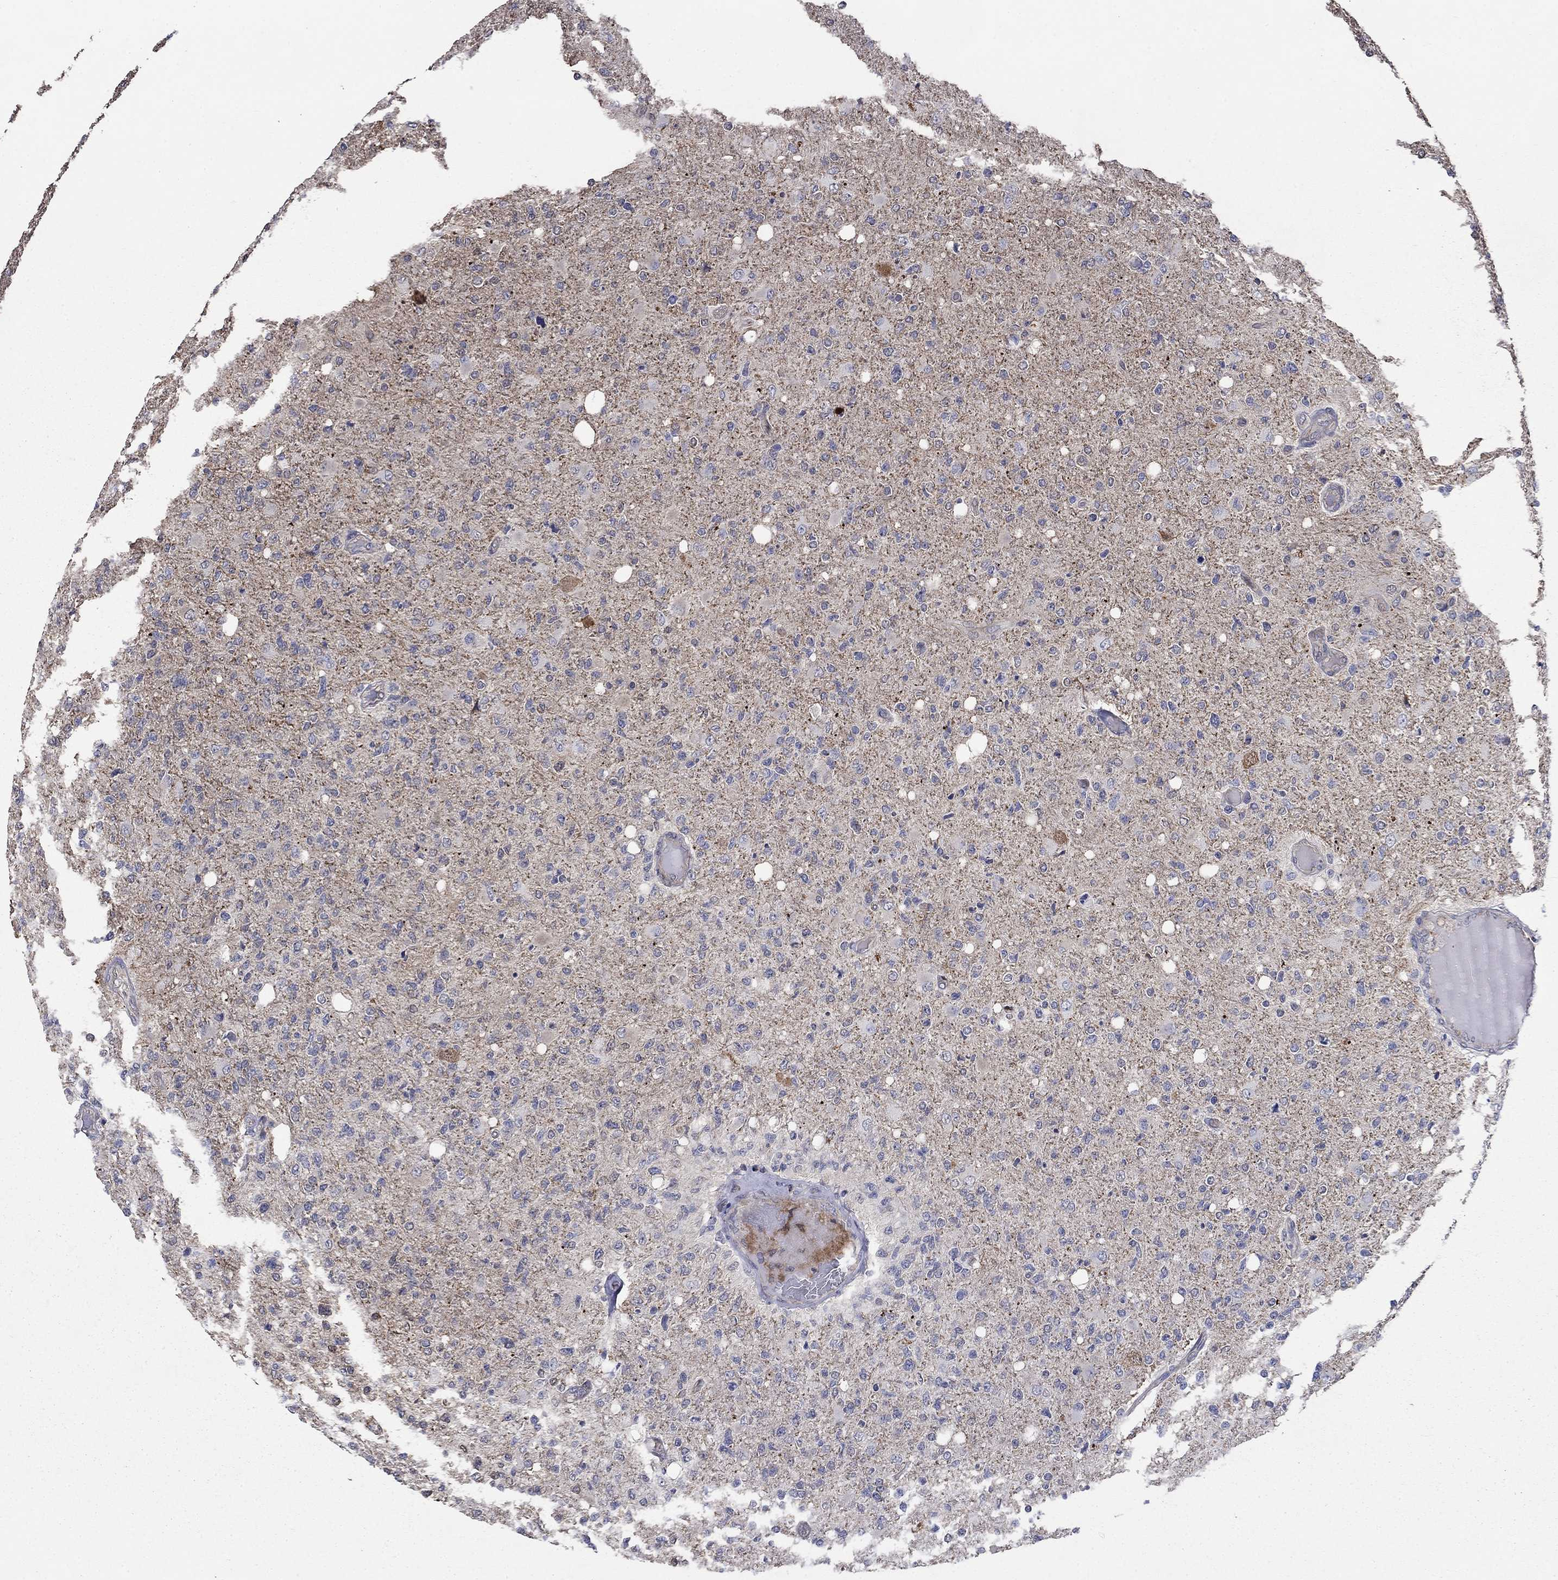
{"staining": {"intensity": "negative", "quantity": "none", "location": "none"}, "tissue": "glioma", "cell_type": "Tumor cells", "image_type": "cancer", "snomed": [{"axis": "morphology", "description": "Glioma, malignant, High grade"}, {"axis": "topography", "description": "Cerebral cortex"}], "caption": "Tumor cells are negative for brown protein staining in glioma.", "gene": "DVL1", "patient": {"sex": "male", "age": 70}}